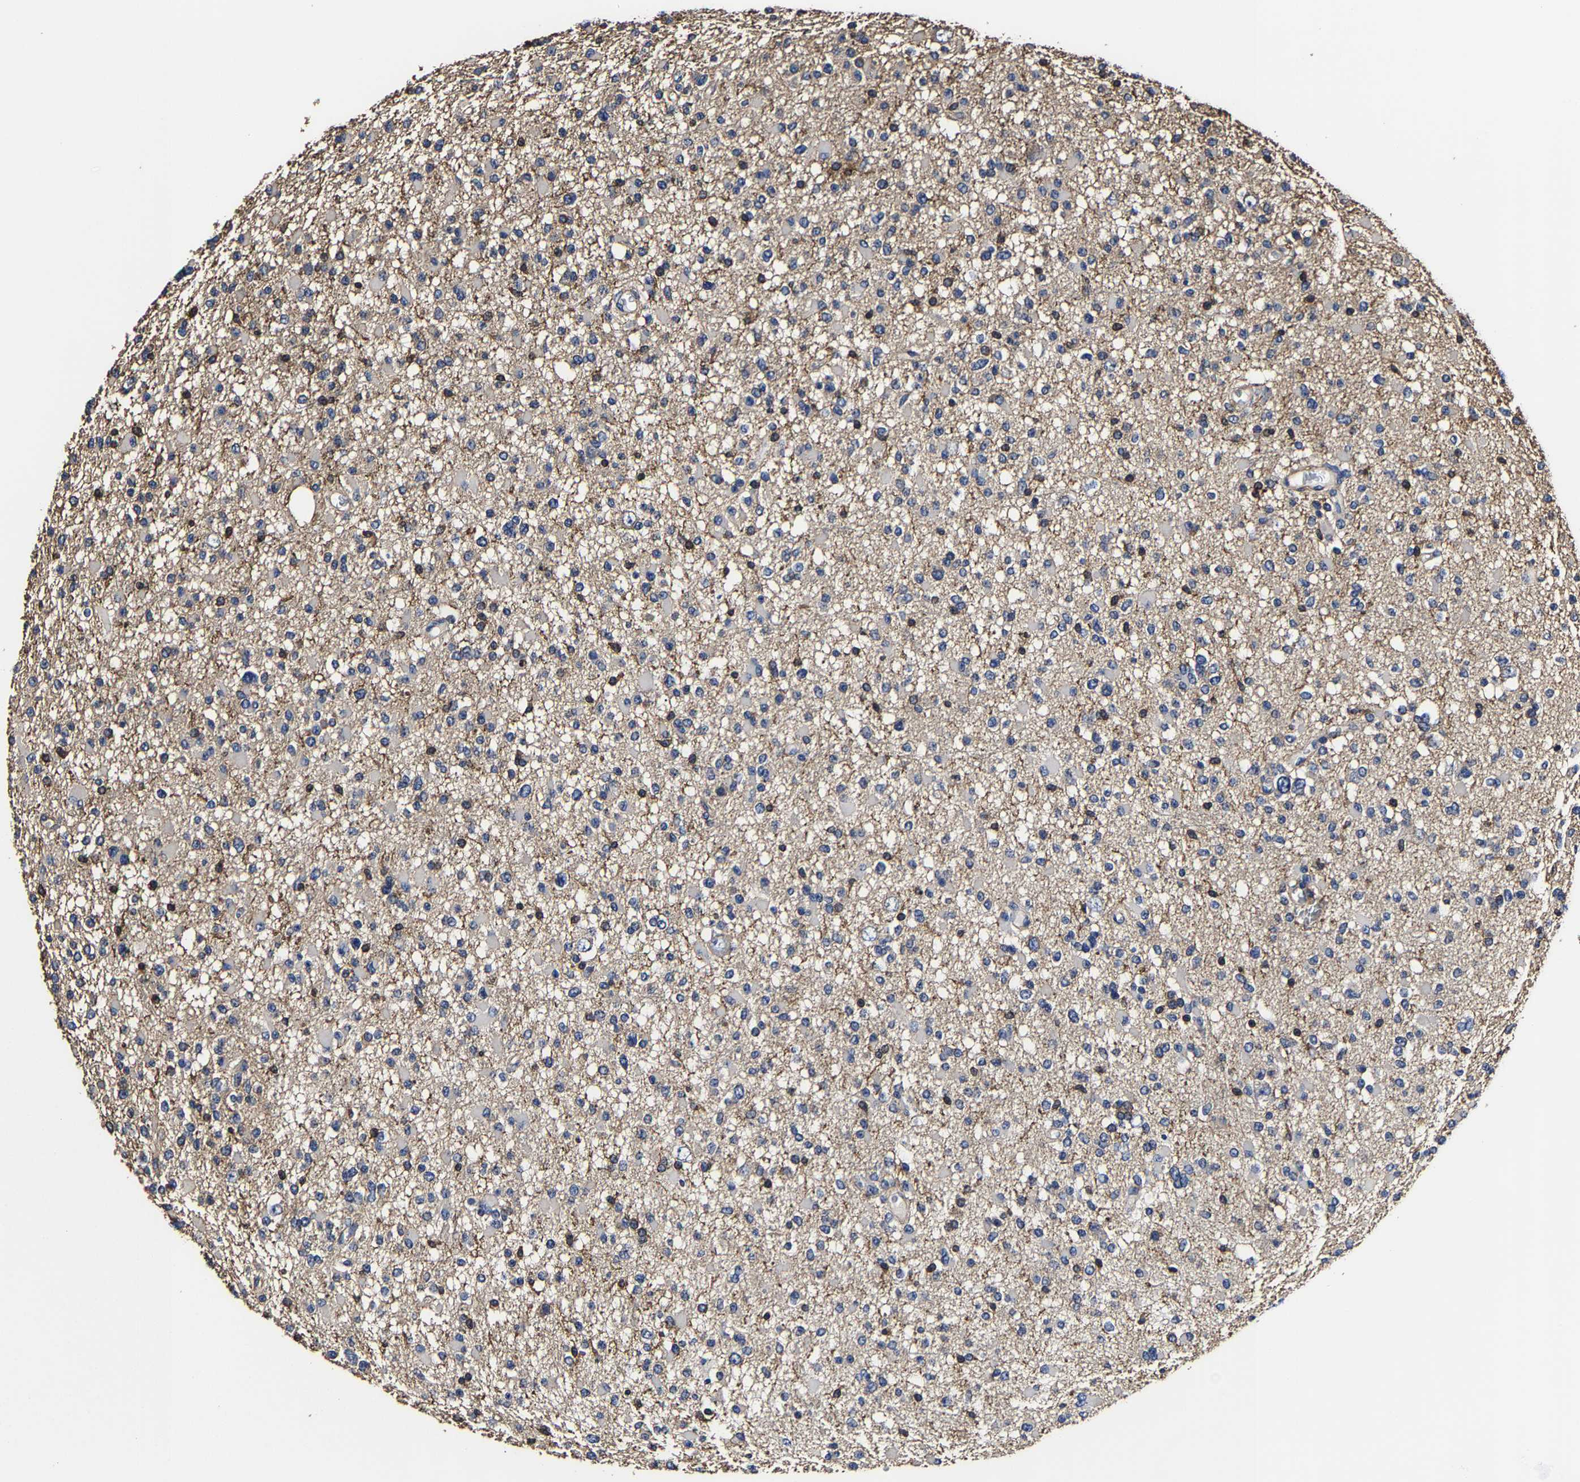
{"staining": {"intensity": "weak", "quantity": "<25%", "location": "cytoplasmic/membranous"}, "tissue": "glioma", "cell_type": "Tumor cells", "image_type": "cancer", "snomed": [{"axis": "morphology", "description": "Glioma, malignant, Low grade"}, {"axis": "topography", "description": "Brain"}], "caption": "Micrograph shows no significant protein positivity in tumor cells of glioma.", "gene": "SSH3", "patient": {"sex": "female", "age": 22}}